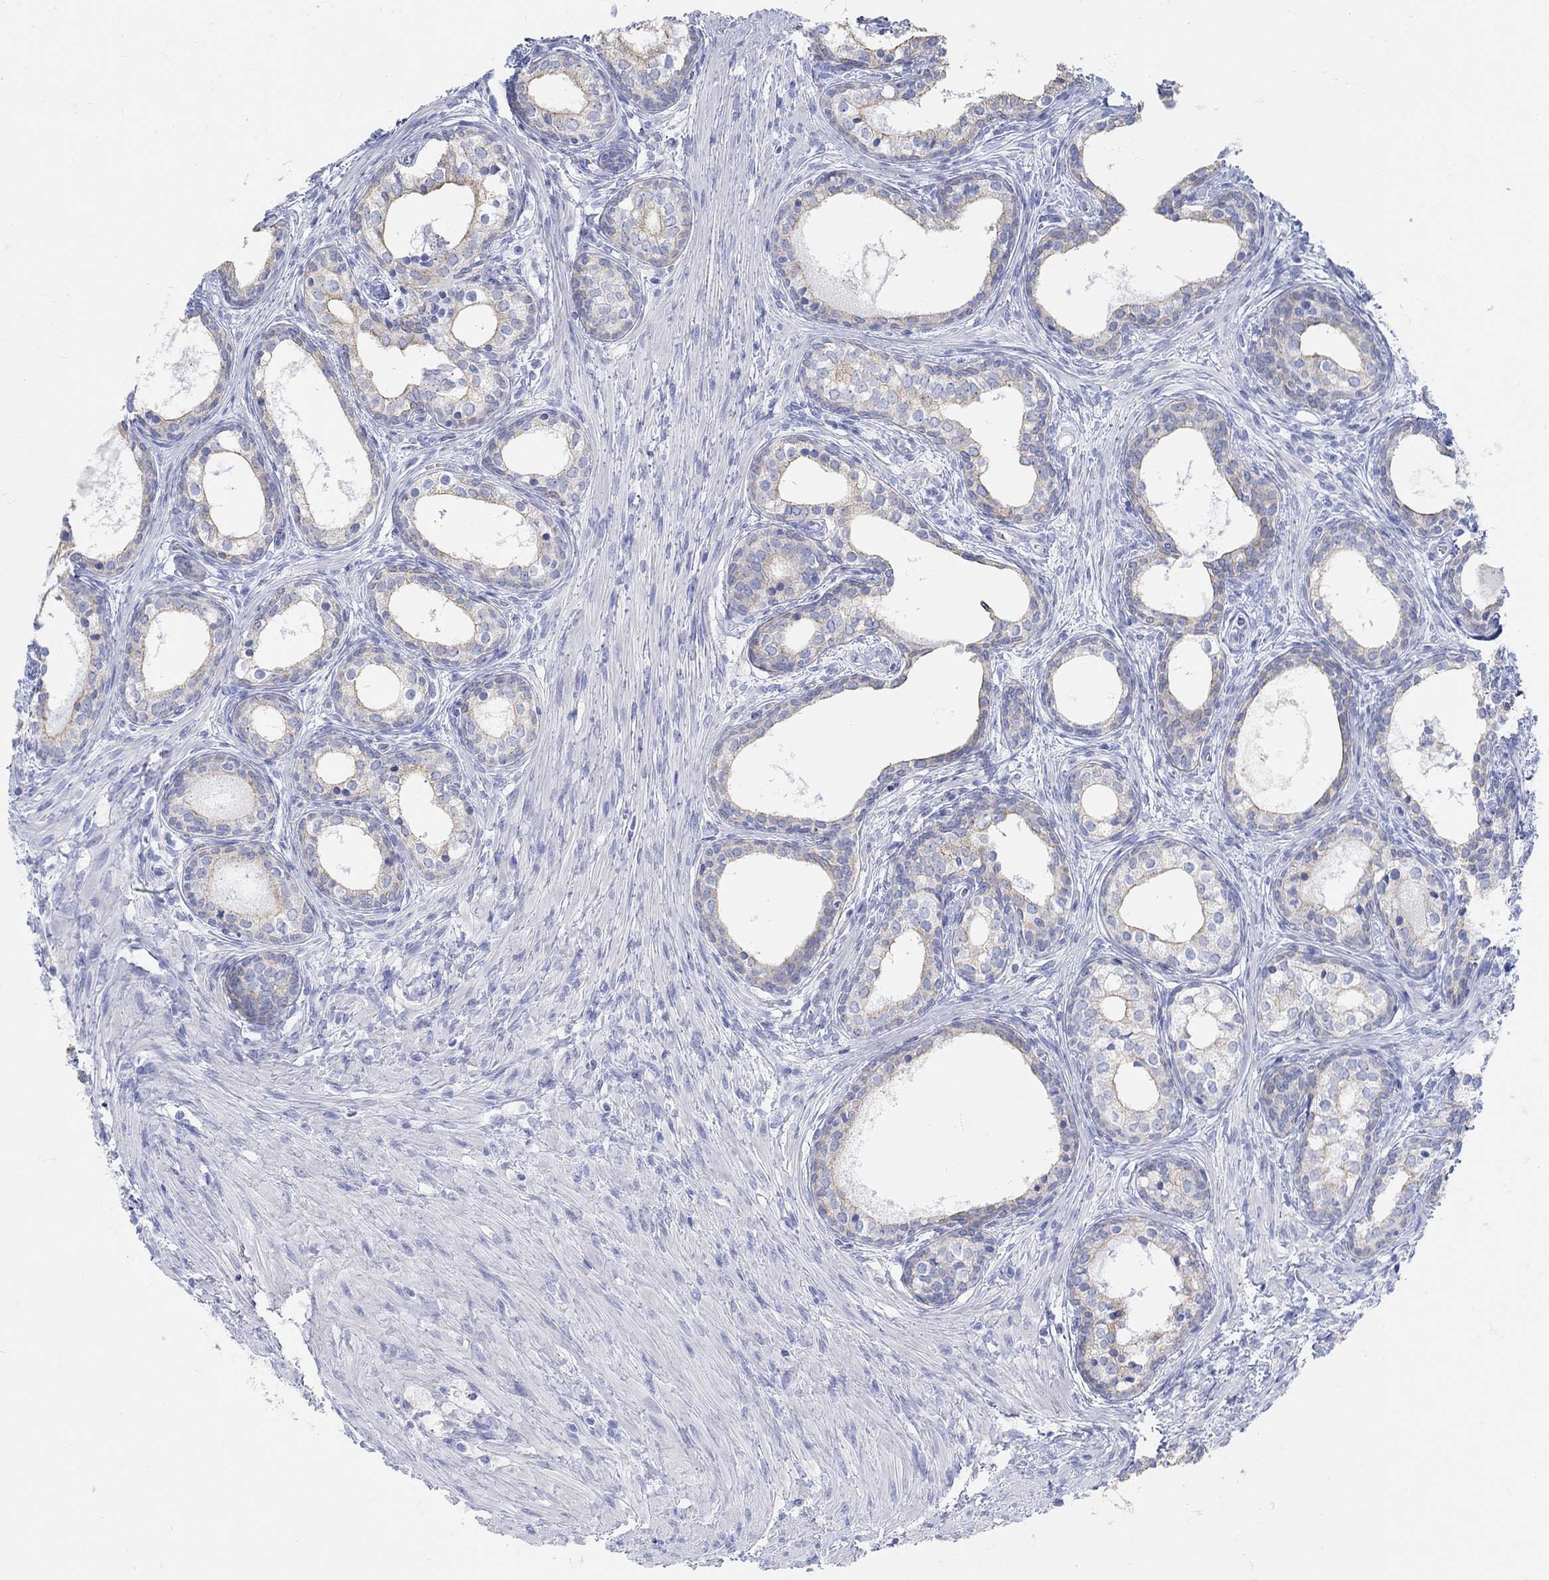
{"staining": {"intensity": "moderate", "quantity": "25%-75%", "location": "cytoplasmic/membranous"}, "tissue": "prostate cancer", "cell_type": "Tumor cells", "image_type": "cancer", "snomed": [{"axis": "morphology", "description": "Adenocarcinoma, NOS"}, {"axis": "morphology", "description": "Adenocarcinoma, High grade"}, {"axis": "topography", "description": "Prostate"}], "caption": "A medium amount of moderate cytoplasmic/membranous staining is identified in about 25%-75% of tumor cells in adenocarcinoma (prostate) tissue. The protein of interest is shown in brown color, while the nuclei are stained blue.", "gene": "AK8", "patient": {"sex": "male", "age": 61}}